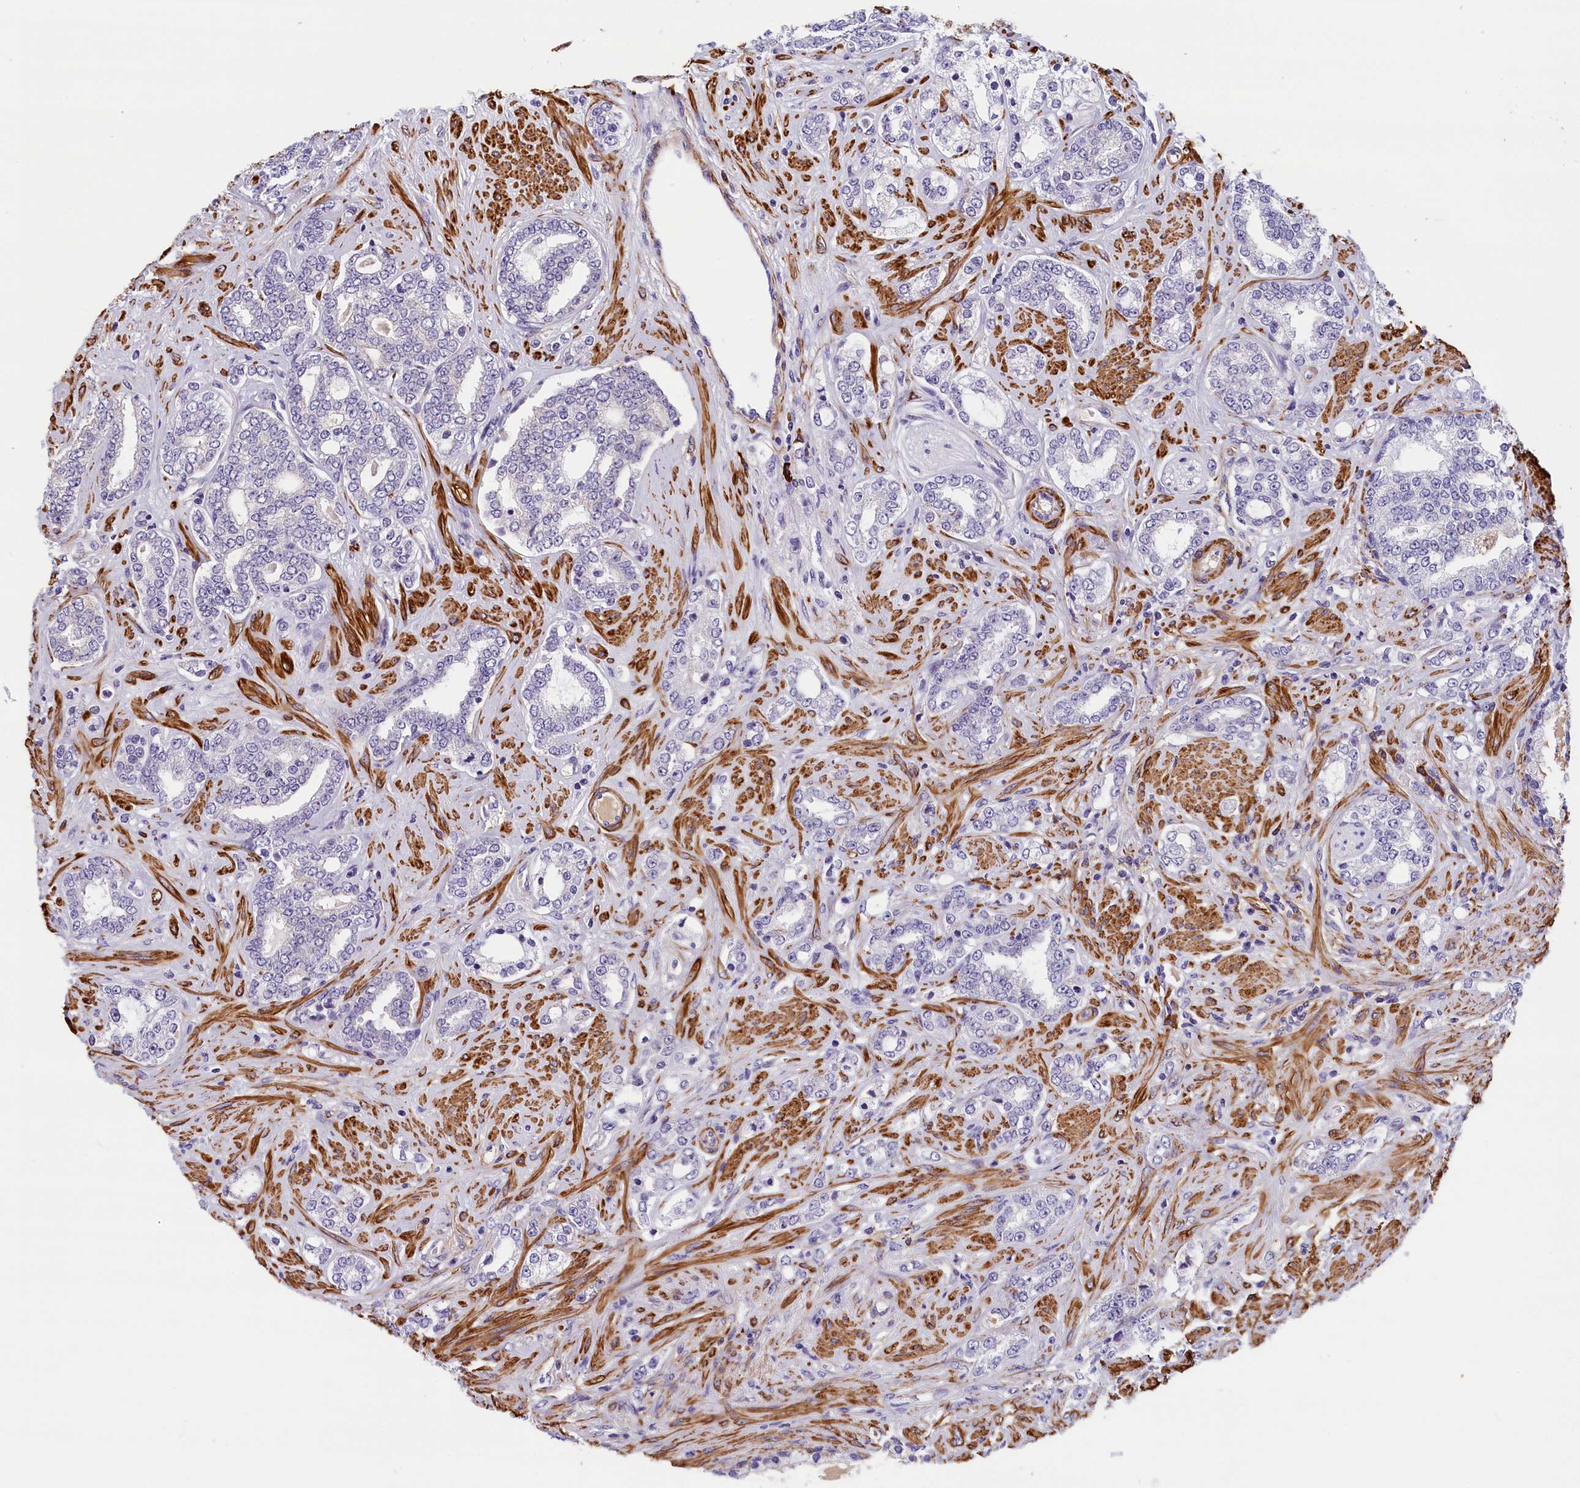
{"staining": {"intensity": "negative", "quantity": "none", "location": "none"}, "tissue": "prostate cancer", "cell_type": "Tumor cells", "image_type": "cancer", "snomed": [{"axis": "morphology", "description": "Adenocarcinoma, High grade"}, {"axis": "topography", "description": "Prostate"}], "caption": "Immunohistochemistry image of human high-grade adenocarcinoma (prostate) stained for a protein (brown), which reveals no staining in tumor cells.", "gene": "BCL2L13", "patient": {"sex": "male", "age": 64}}